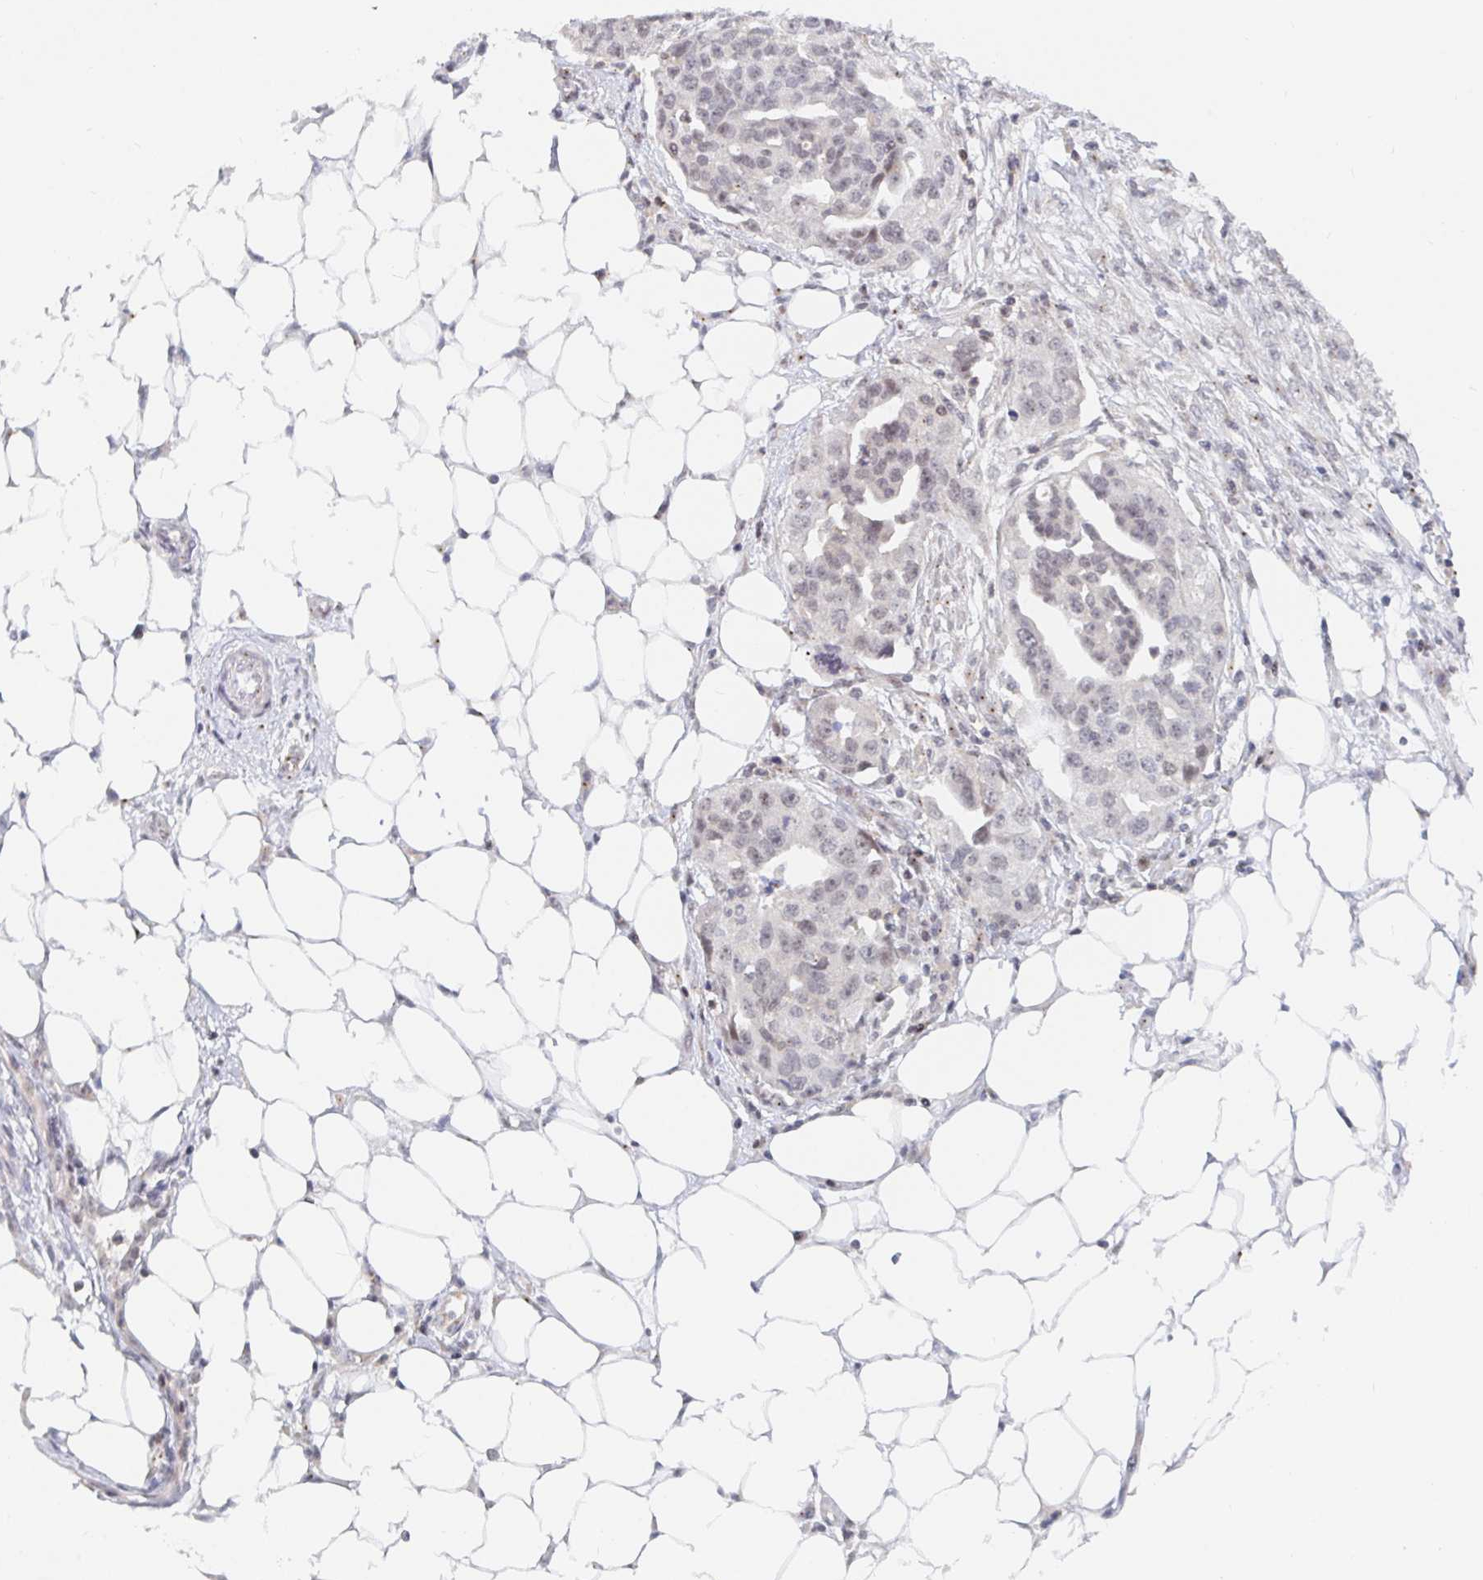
{"staining": {"intensity": "weak", "quantity": "25%-75%", "location": "nuclear"}, "tissue": "ovarian cancer", "cell_type": "Tumor cells", "image_type": "cancer", "snomed": [{"axis": "morphology", "description": "Carcinoma, endometroid"}, {"axis": "morphology", "description": "Cystadenocarcinoma, serous, NOS"}, {"axis": "topography", "description": "Ovary"}], "caption": "This histopathology image demonstrates serous cystadenocarcinoma (ovarian) stained with immunohistochemistry to label a protein in brown. The nuclear of tumor cells show weak positivity for the protein. Nuclei are counter-stained blue.", "gene": "CHD2", "patient": {"sex": "female", "age": 45}}